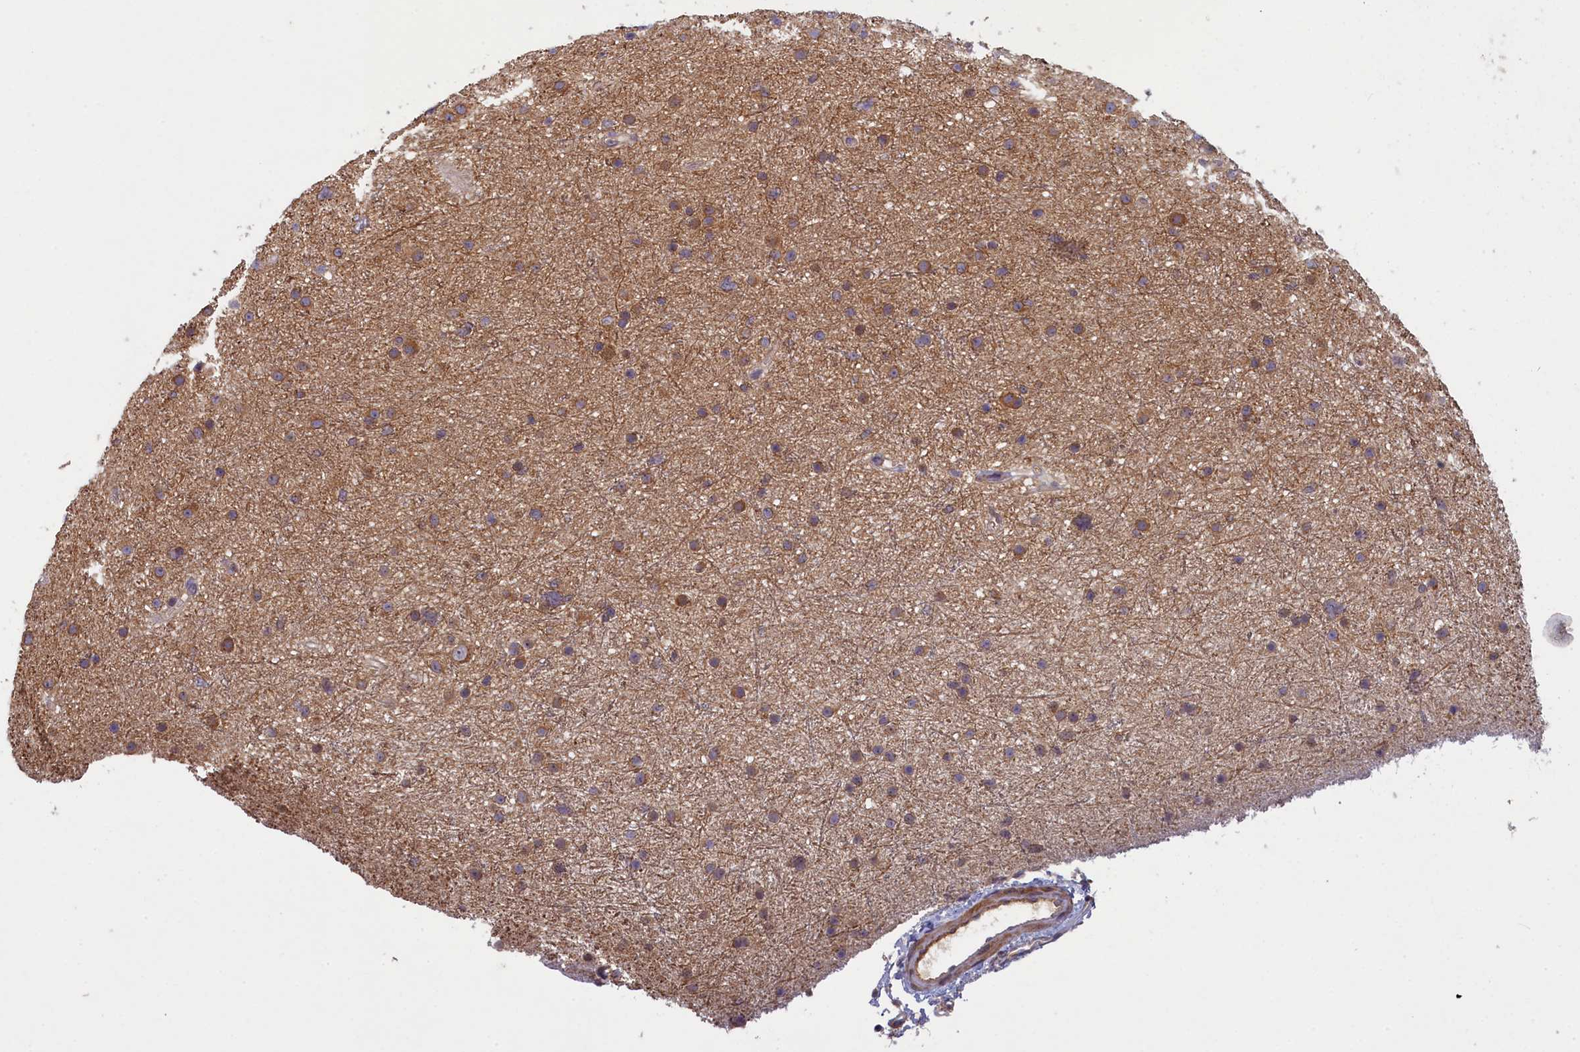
{"staining": {"intensity": "moderate", "quantity": "25%-75%", "location": "cytoplasmic/membranous"}, "tissue": "glioma", "cell_type": "Tumor cells", "image_type": "cancer", "snomed": [{"axis": "morphology", "description": "Glioma, malignant, Low grade"}, {"axis": "topography", "description": "Cerebral cortex"}], "caption": "Tumor cells show medium levels of moderate cytoplasmic/membranous positivity in approximately 25%-75% of cells in glioma.", "gene": "NUDT6", "patient": {"sex": "female", "age": 39}}